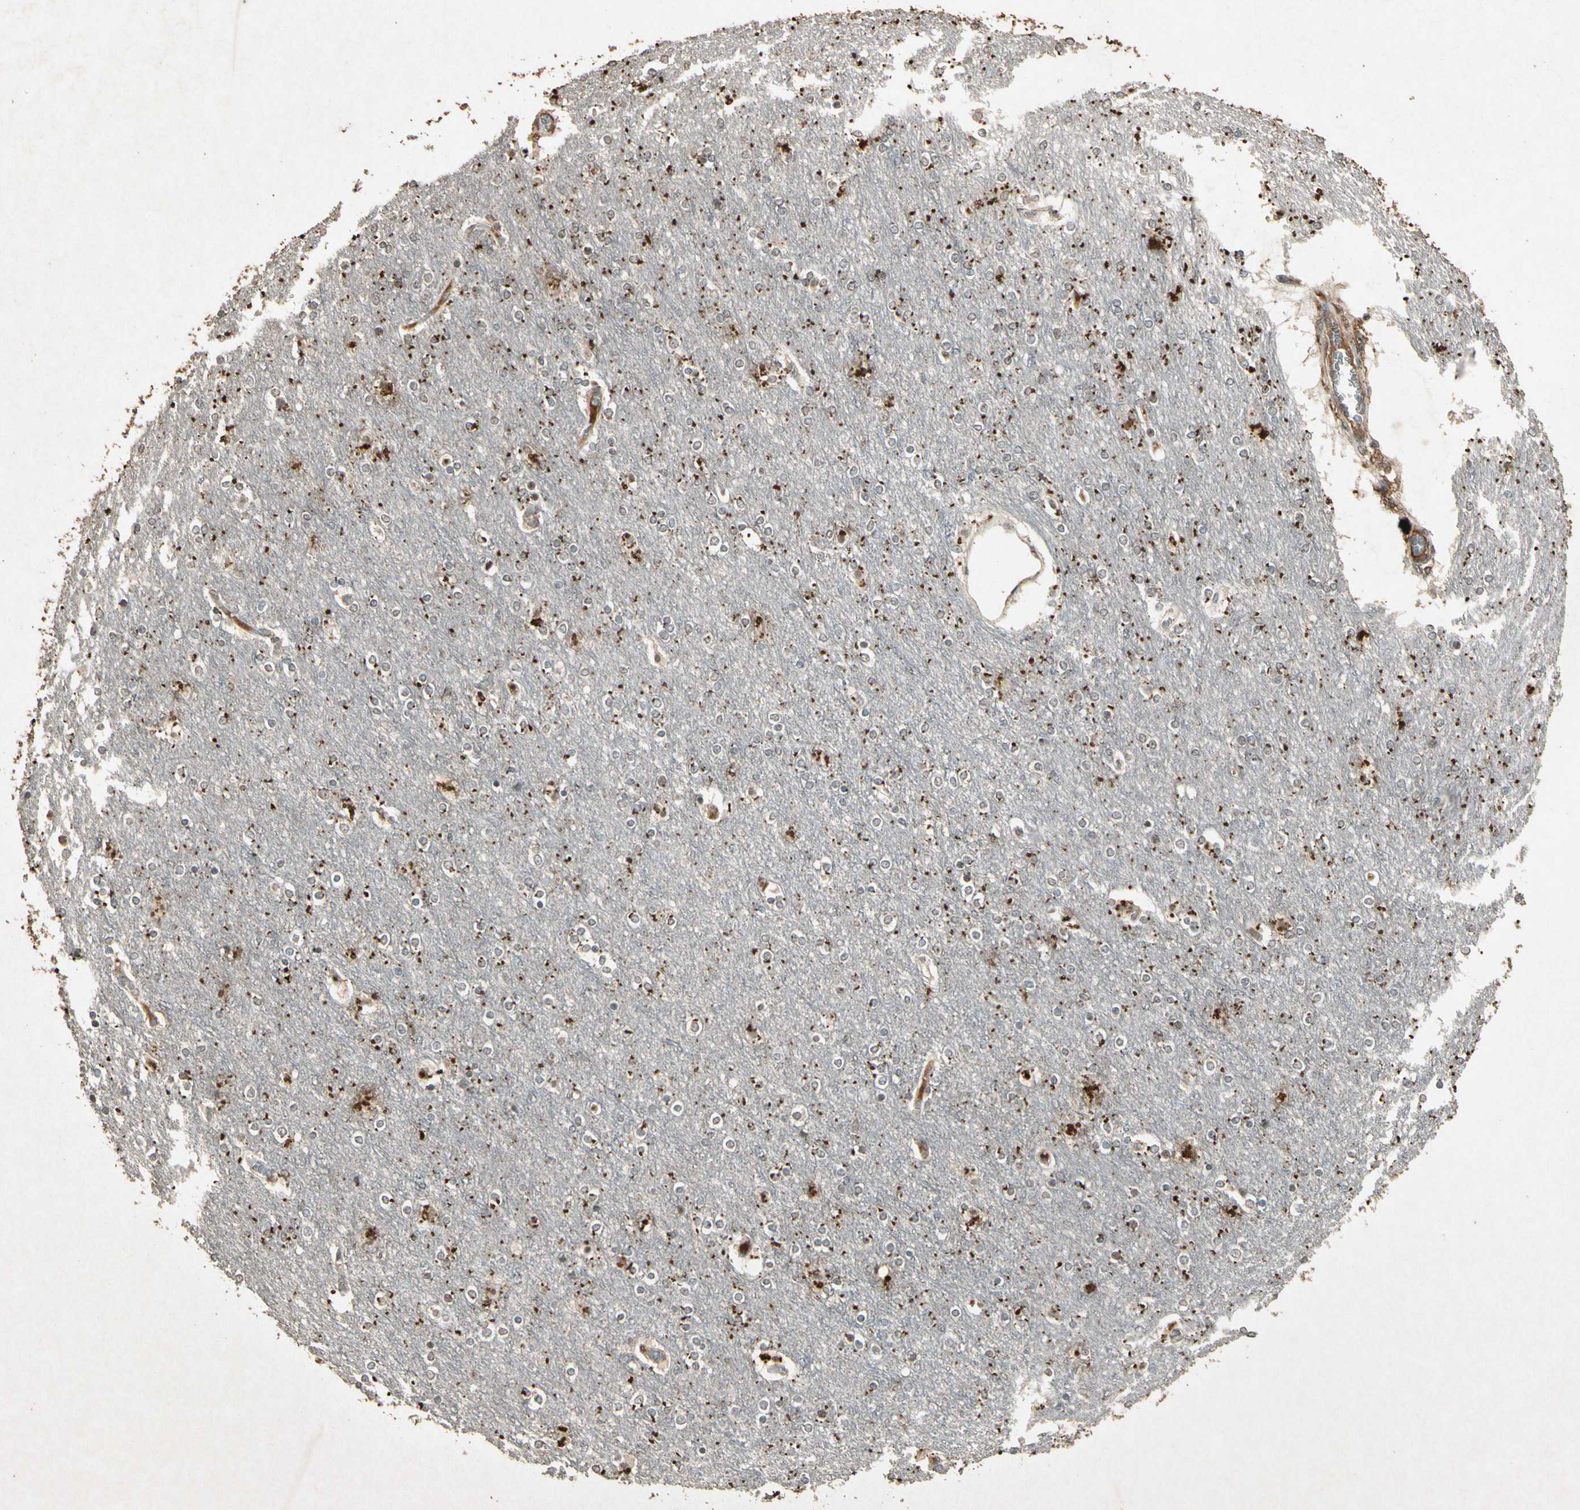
{"staining": {"intensity": "moderate", "quantity": ">75%", "location": "cytoplasmic/membranous"}, "tissue": "cerebral cortex", "cell_type": "Endothelial cells", "image_type": "normal", "snomed": [{"axis": "morphology", "description": "Normal tissue, NOS"}, {"axis": "topography", "description": "Cerebral cortex"}], "caption": "Brown immunohistochemical staining in unremarkable cerebral cortex displays moderate cytoplasmic/membranous positivity in approximately >75% of endothelial cells.", "gene": "GC", "patient": {"sex": "female", "age": 54}}